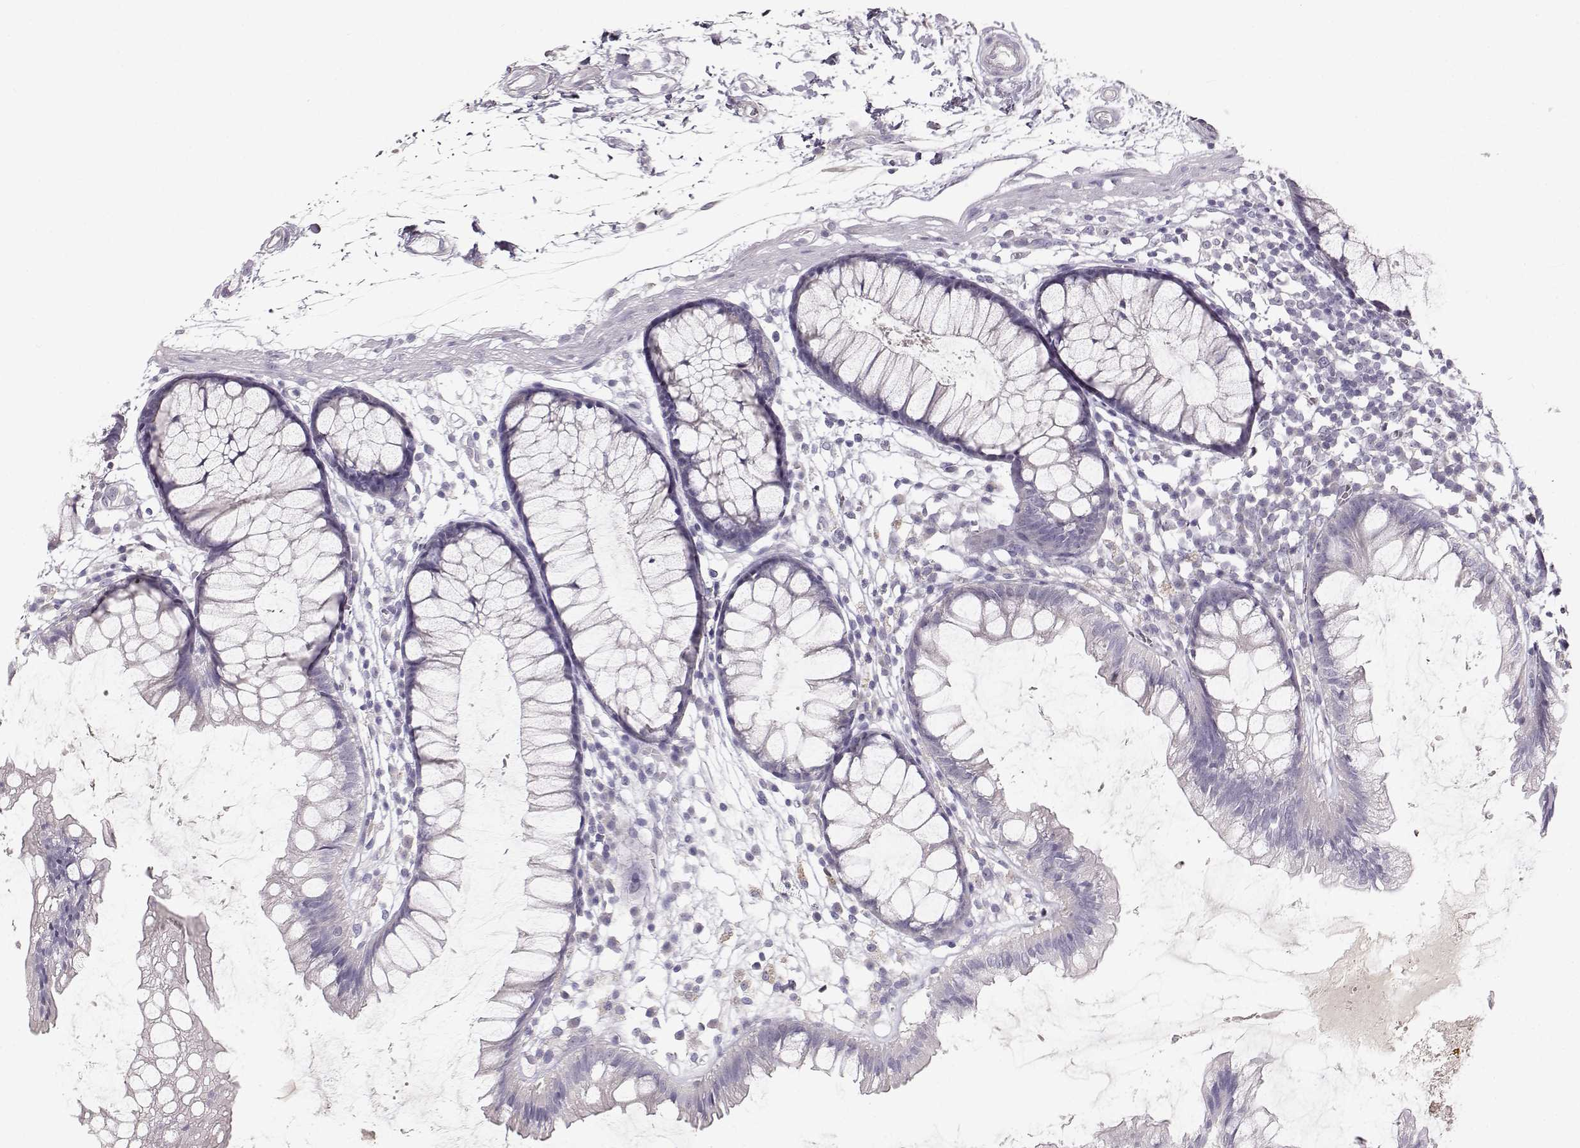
{"staining": {"intensity": "negative", "quantity": "none", "location": "none"}, "tissue": "colon", "cell_type": "Endothelial cells", "image_type": "normal", "snomed": [{"axis": "morphology", "description": "Normal tissue, NOS"}, {"axis": "morphology", "description": "Adenocarcinoma, NOS"}, {"axis": "topography", "description": "Colon"}], "caption": "This is an IHC histopathology image of unremarkable human colon. There is no positivity in endothelial cells.", "gene": "OIP5", "patient": {"sex": "male", "age": 65}}